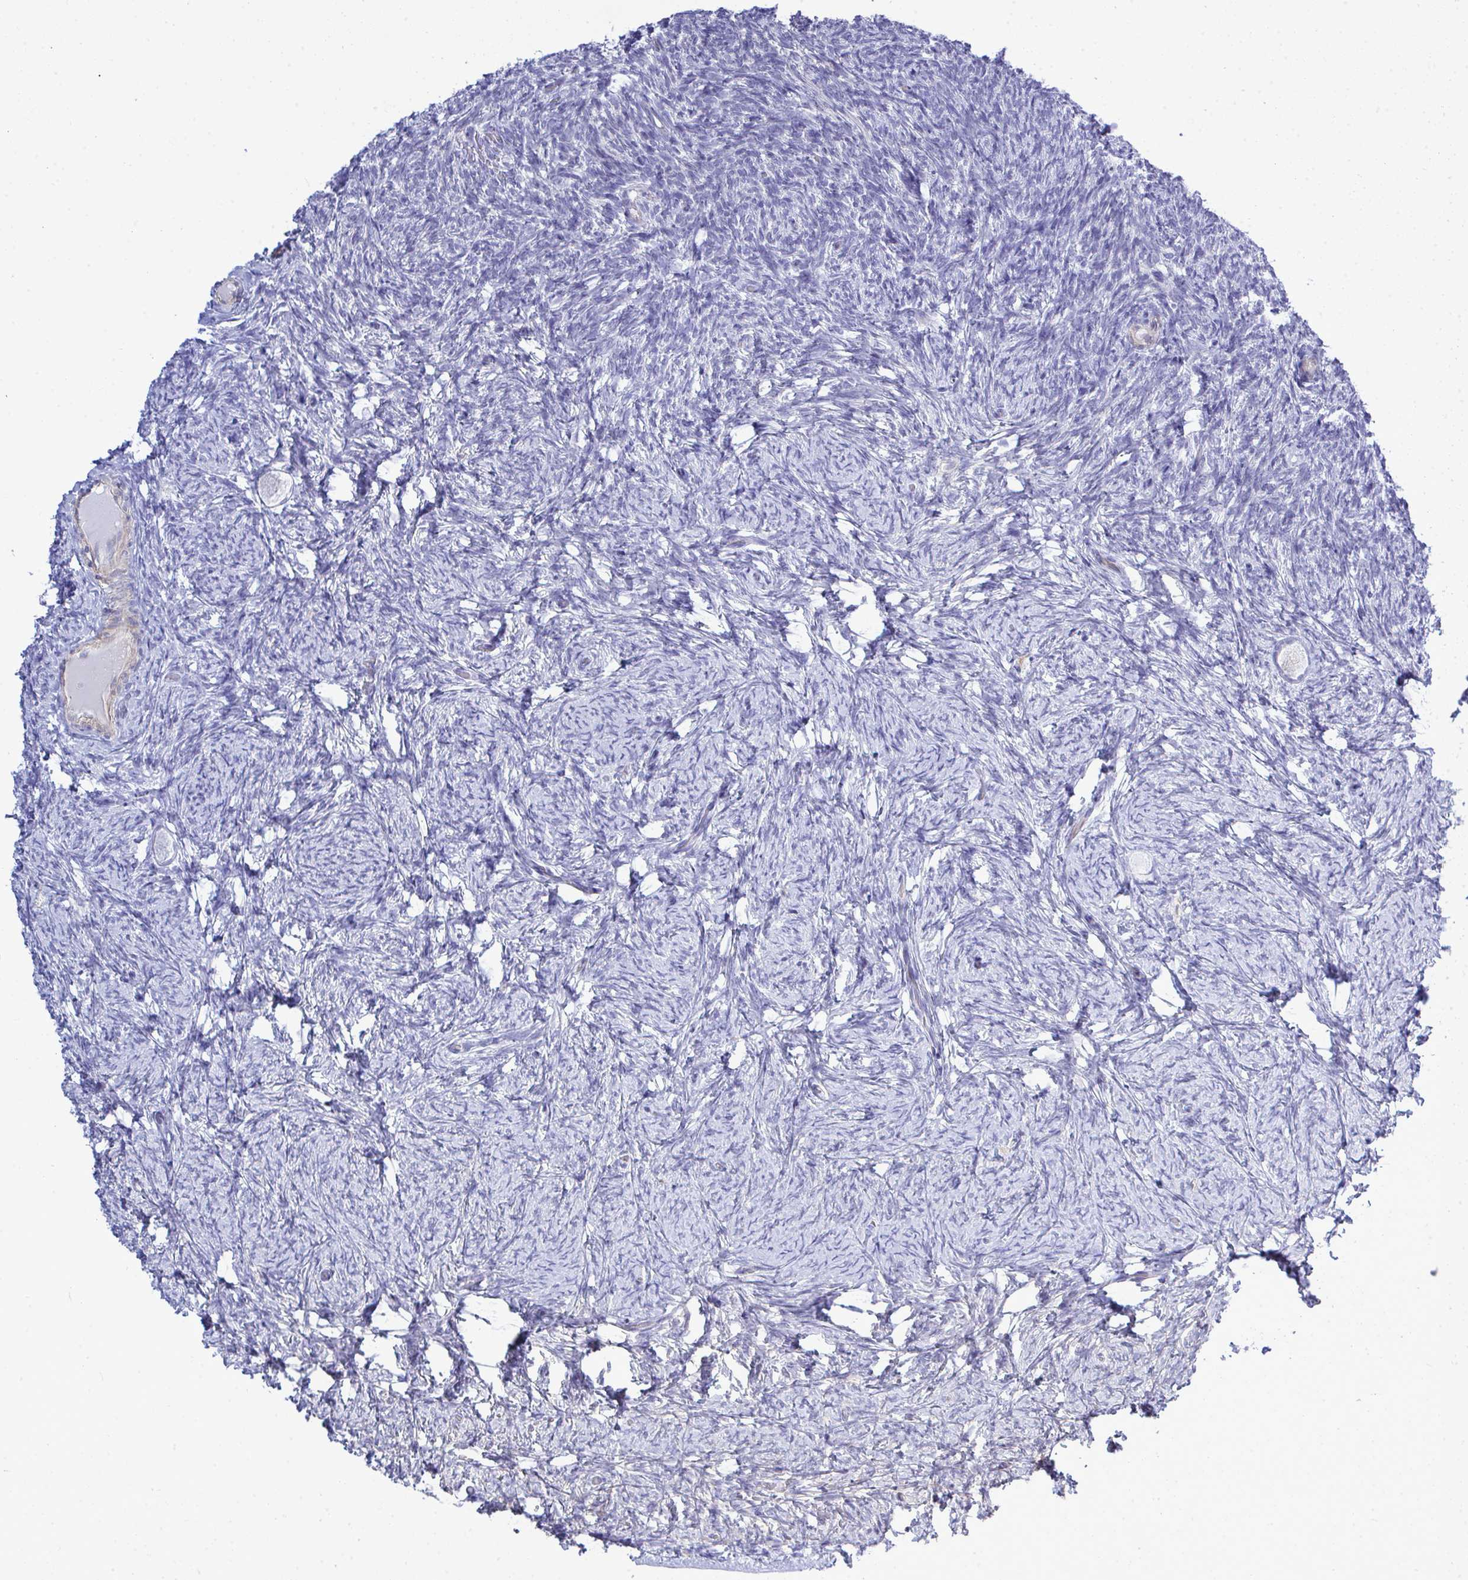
{"staining": {"intensity": "negative", "quantity": "none", "location": "none"}, "tissue": "ovary", "cell_type": "Follicle cells", "image_type": "normal", "snomed": [{"axis": "morphology", "description": "Normal tissue, NOS"}, {"axis": "topography", "description": "Ovary"}], "caption": "DAB (3,3'-diaminobenzidine) immunohistochemical staining of normal human ovary displays no significant staining in follicle cells. (DAB (3,3'-diaminobenzidine) IHC with hematoxylin counter stain).", "gene": "SLC25A51", "patient": {"sex": "female", "age": 34}}